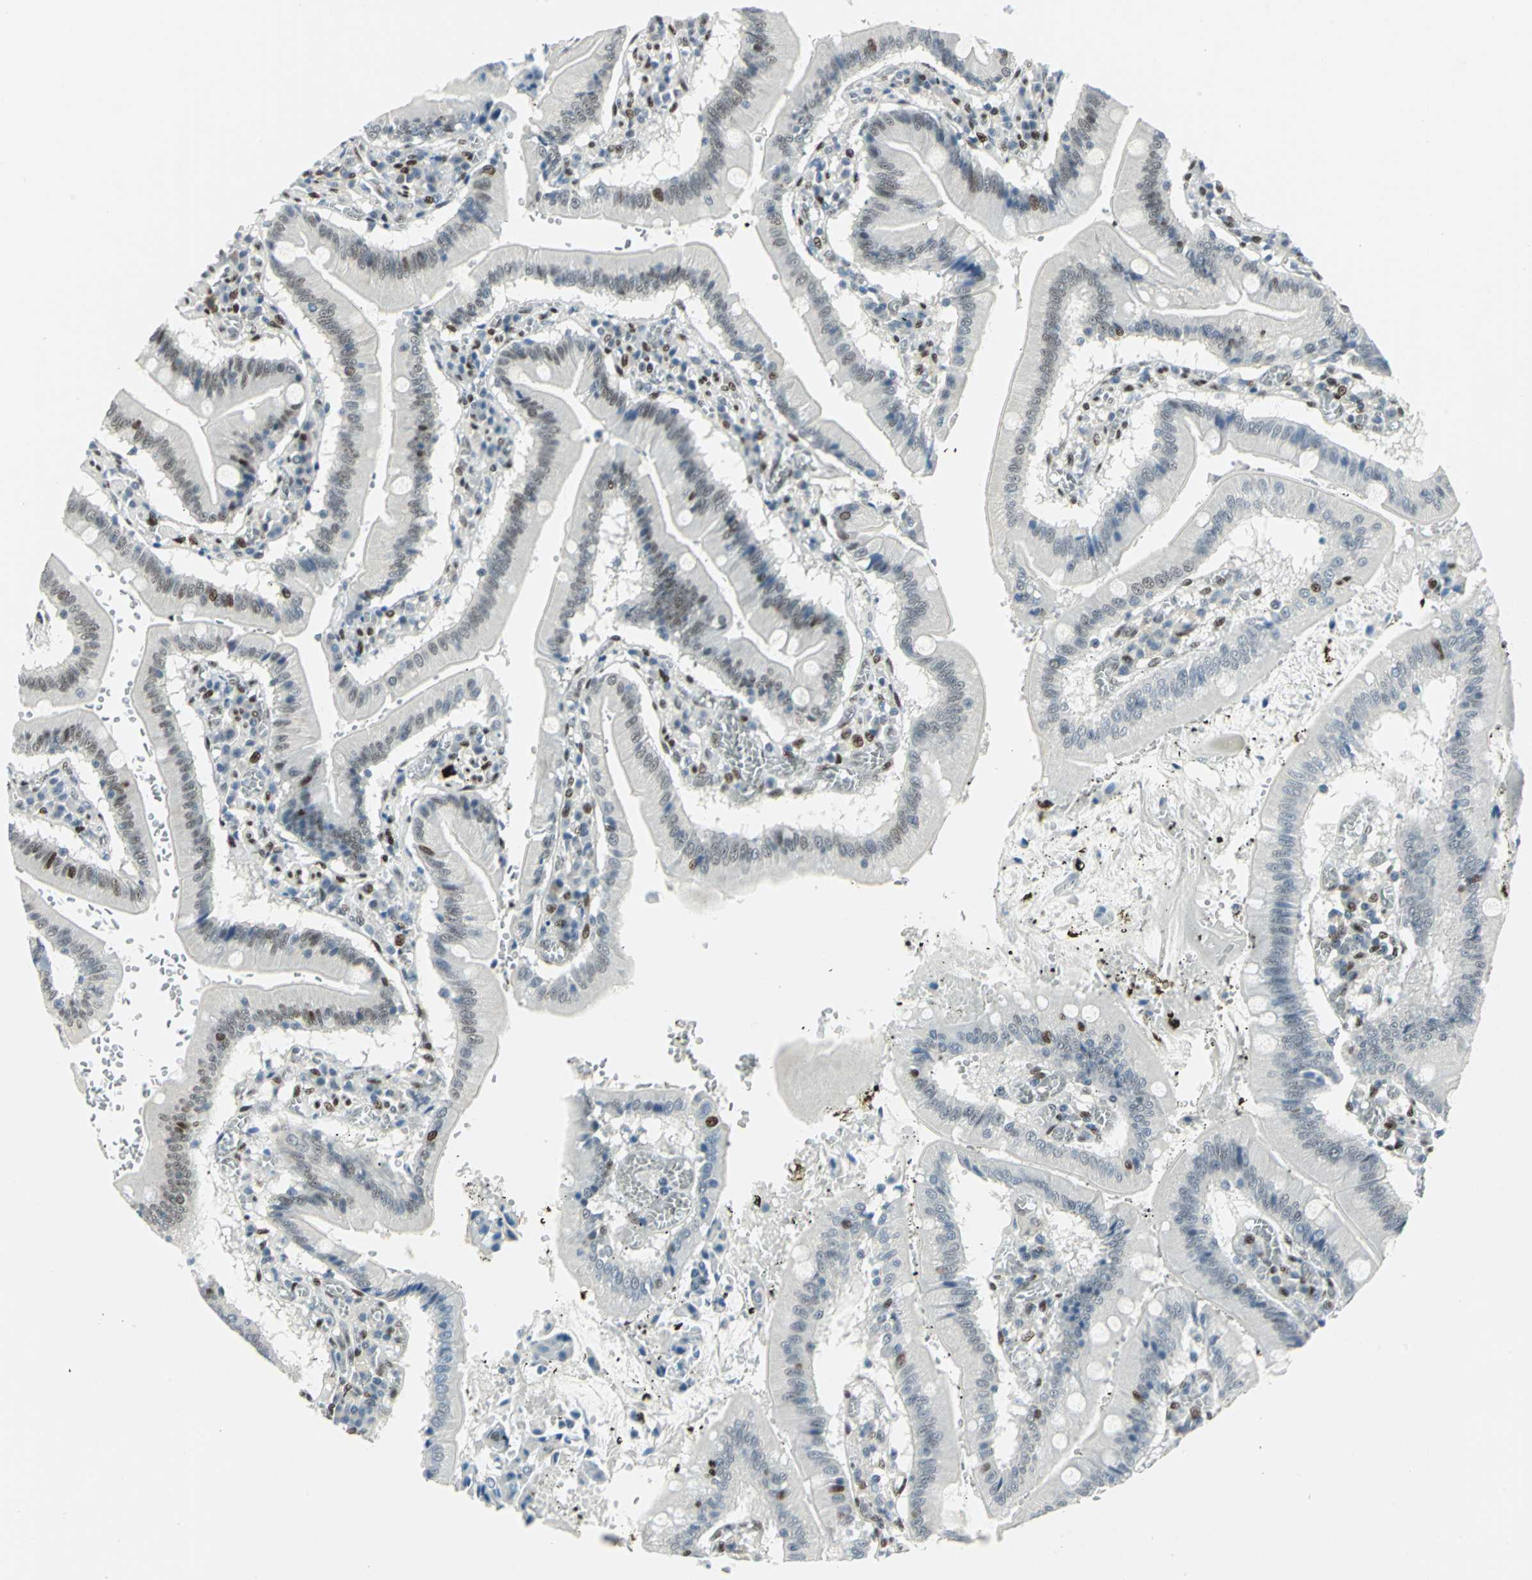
{"staining": {"intensity": "weak", "quantity": "<25%", "location": "nuclear"}, "tissue": "small intestine", "cell_type": "Glandular cells", "image_type": "normal", "snomed": [{"axis": "morphology", "description": "Normal tissue, NOS"}, {"axis": "topography", "description": "Small intestine"}], "caption": "Immunohistochemical staining of unremarkable human small intestine demonstrates no significant expression in glandular cells.", "gene": "MEIS2", "patient": {"sex": "male", "age": 71}}